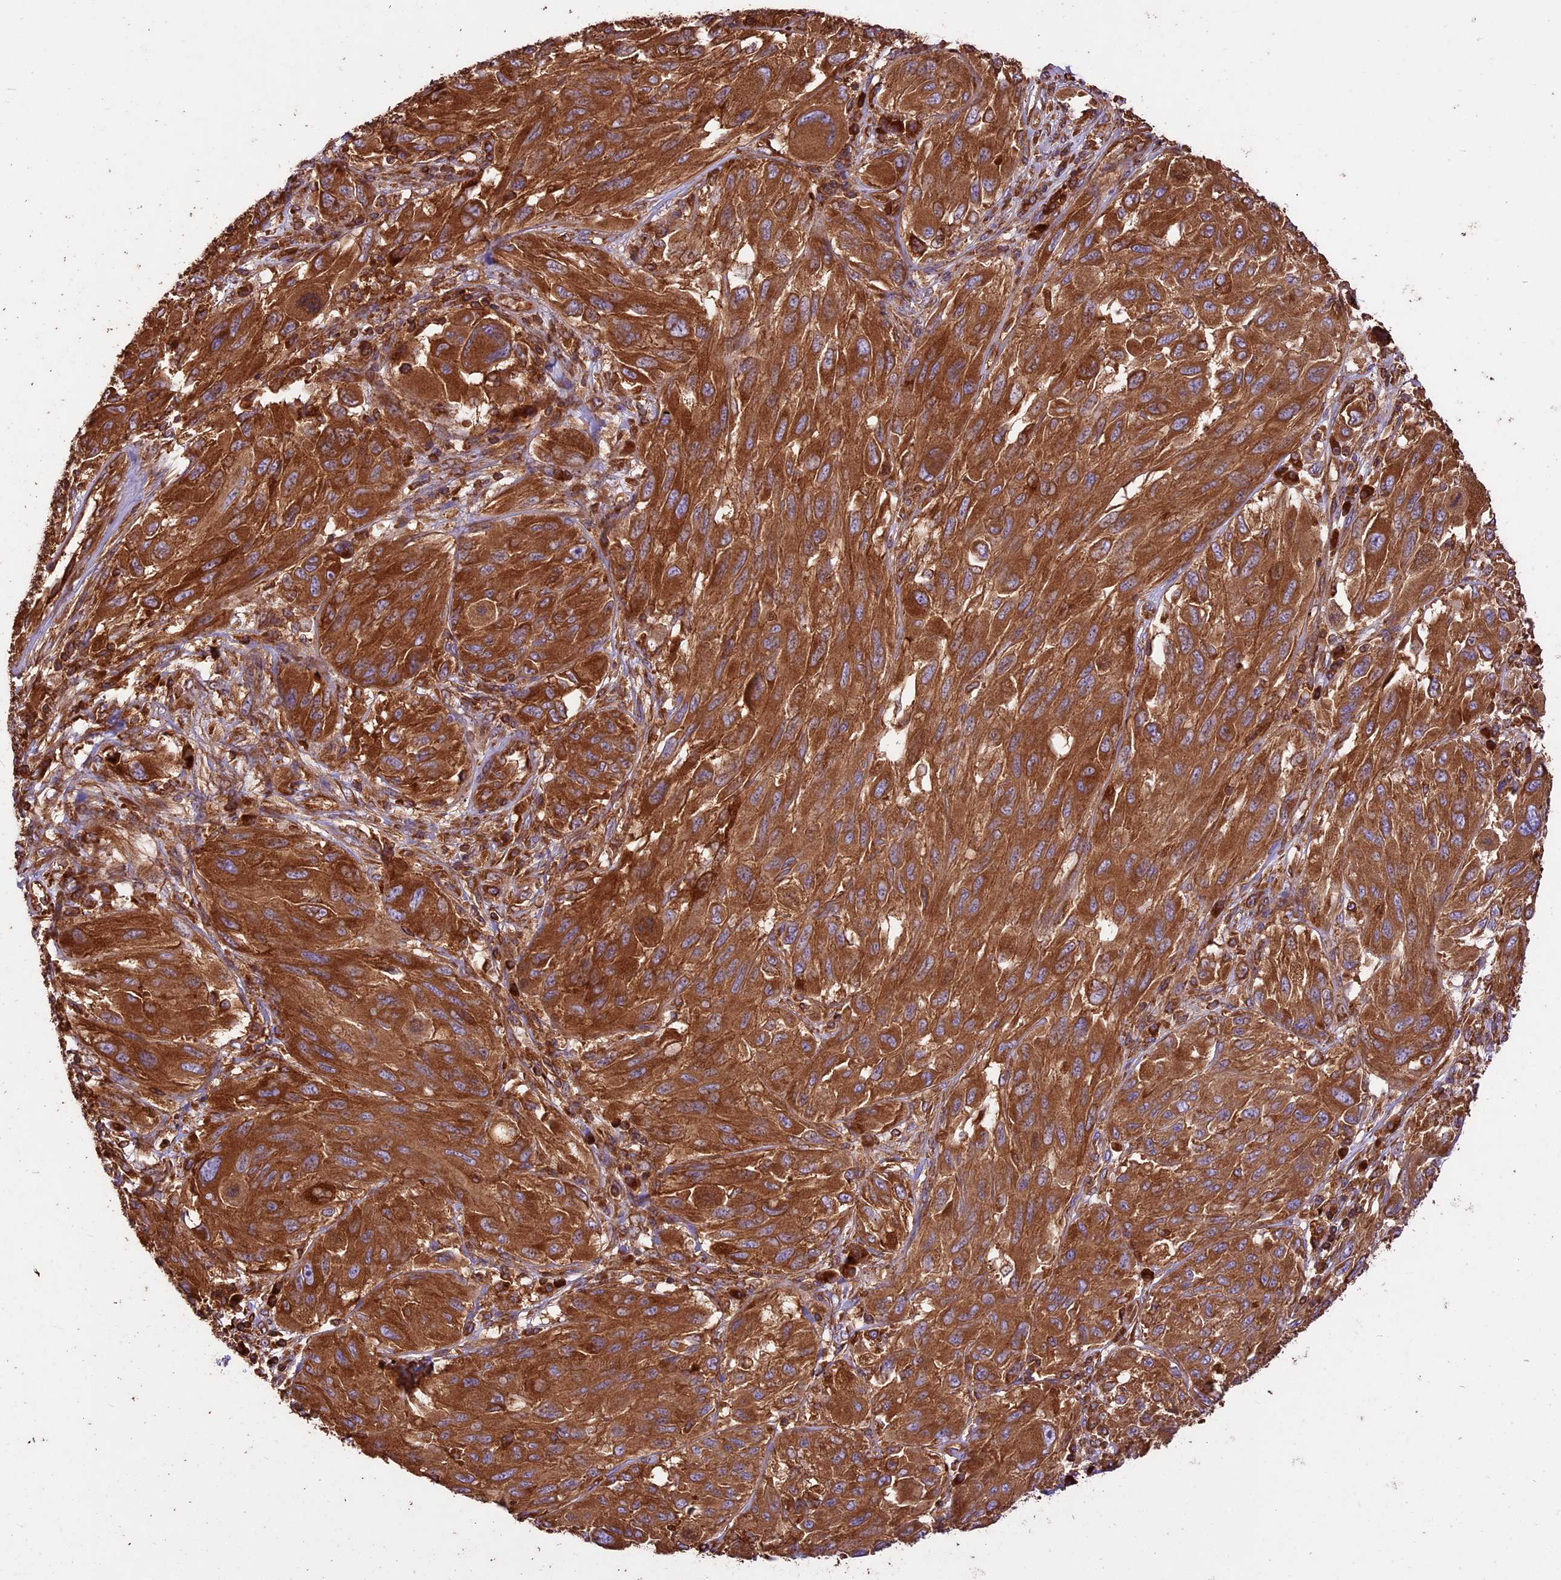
{"staining": {"intensity": "strong", "quantity": ">75%", "location": "cytoplasmic/membranous"}, "tissue": "melanoma", "cell_type": "Tumor cells", "image_type": "cancer", "snomed": [{"axis": "morphology", "description": "Malignant melanoma, NOS"}, {"axis": "topography", "description": "Skin"}], "caption": "IHC image of melanoma stained for a protein (brown), which displays high levels of strong cytoplasmic/membranous expression in approximately >75% of tumor cells.", "gene": "KARS1", "patient": {"sex": "female", "age": 91}}